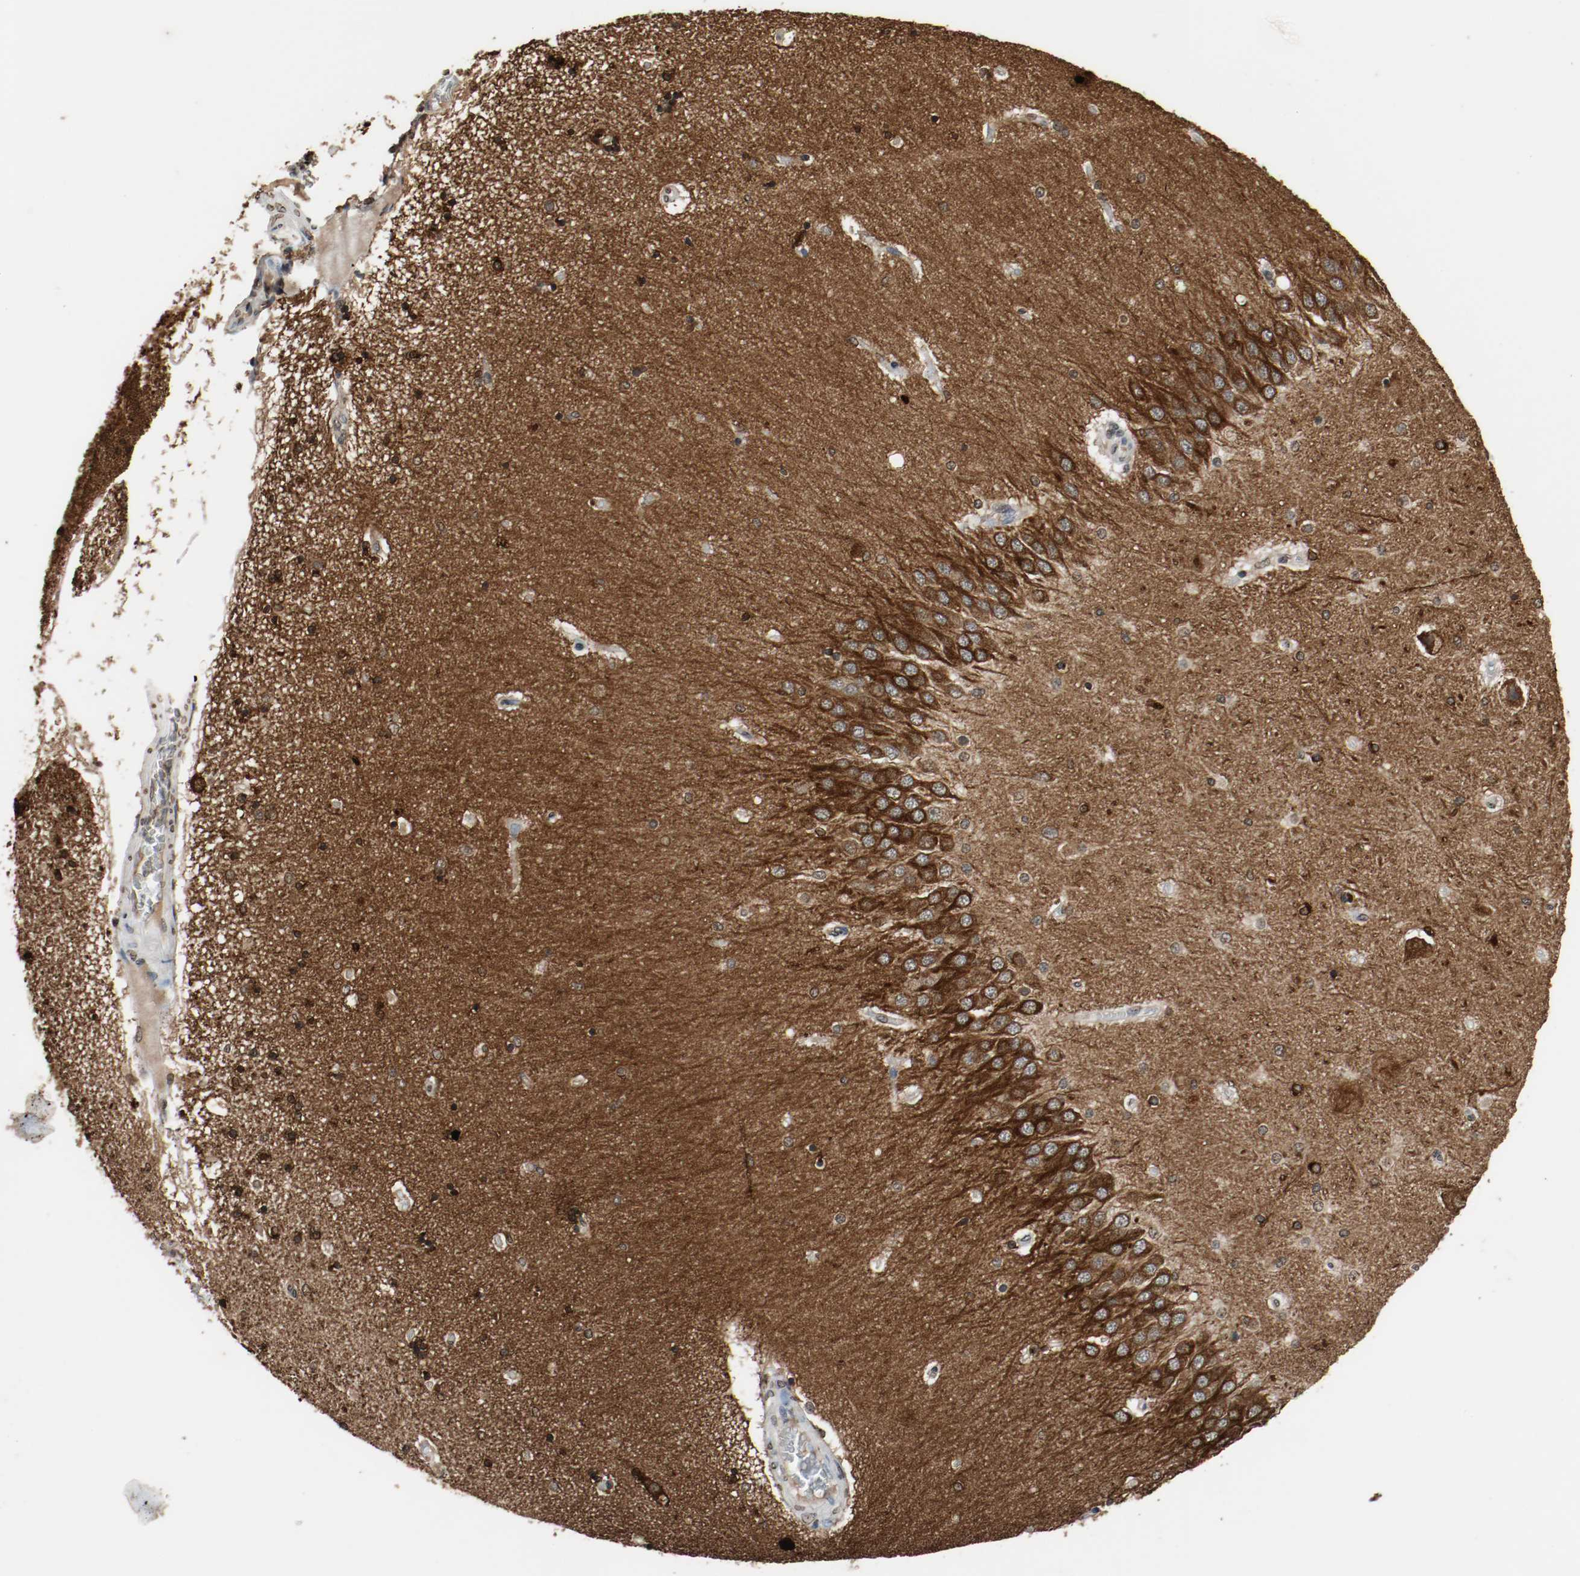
{"staining": {"intensity": "moderate", "quantity": "25%-75%", "location": "cytoplasmic/membranous"}, "tissue": "hippocampus", "cell_type": "Glial cells", "image_type": "normal", "snomed": [{"axis": "morphology", "description": "Normal tissue, NOS"}, {"axis": "topography", "description": "Hippocampus"}], "caption": "There is medium levels of moderate cytoplasmic/membranous expression in glial cells of normal hippocampus, as demonstrated by immunohistochemical staining (brown color).", "gene": "RTN4", "patient": {"sex": "female", "age": 54}}